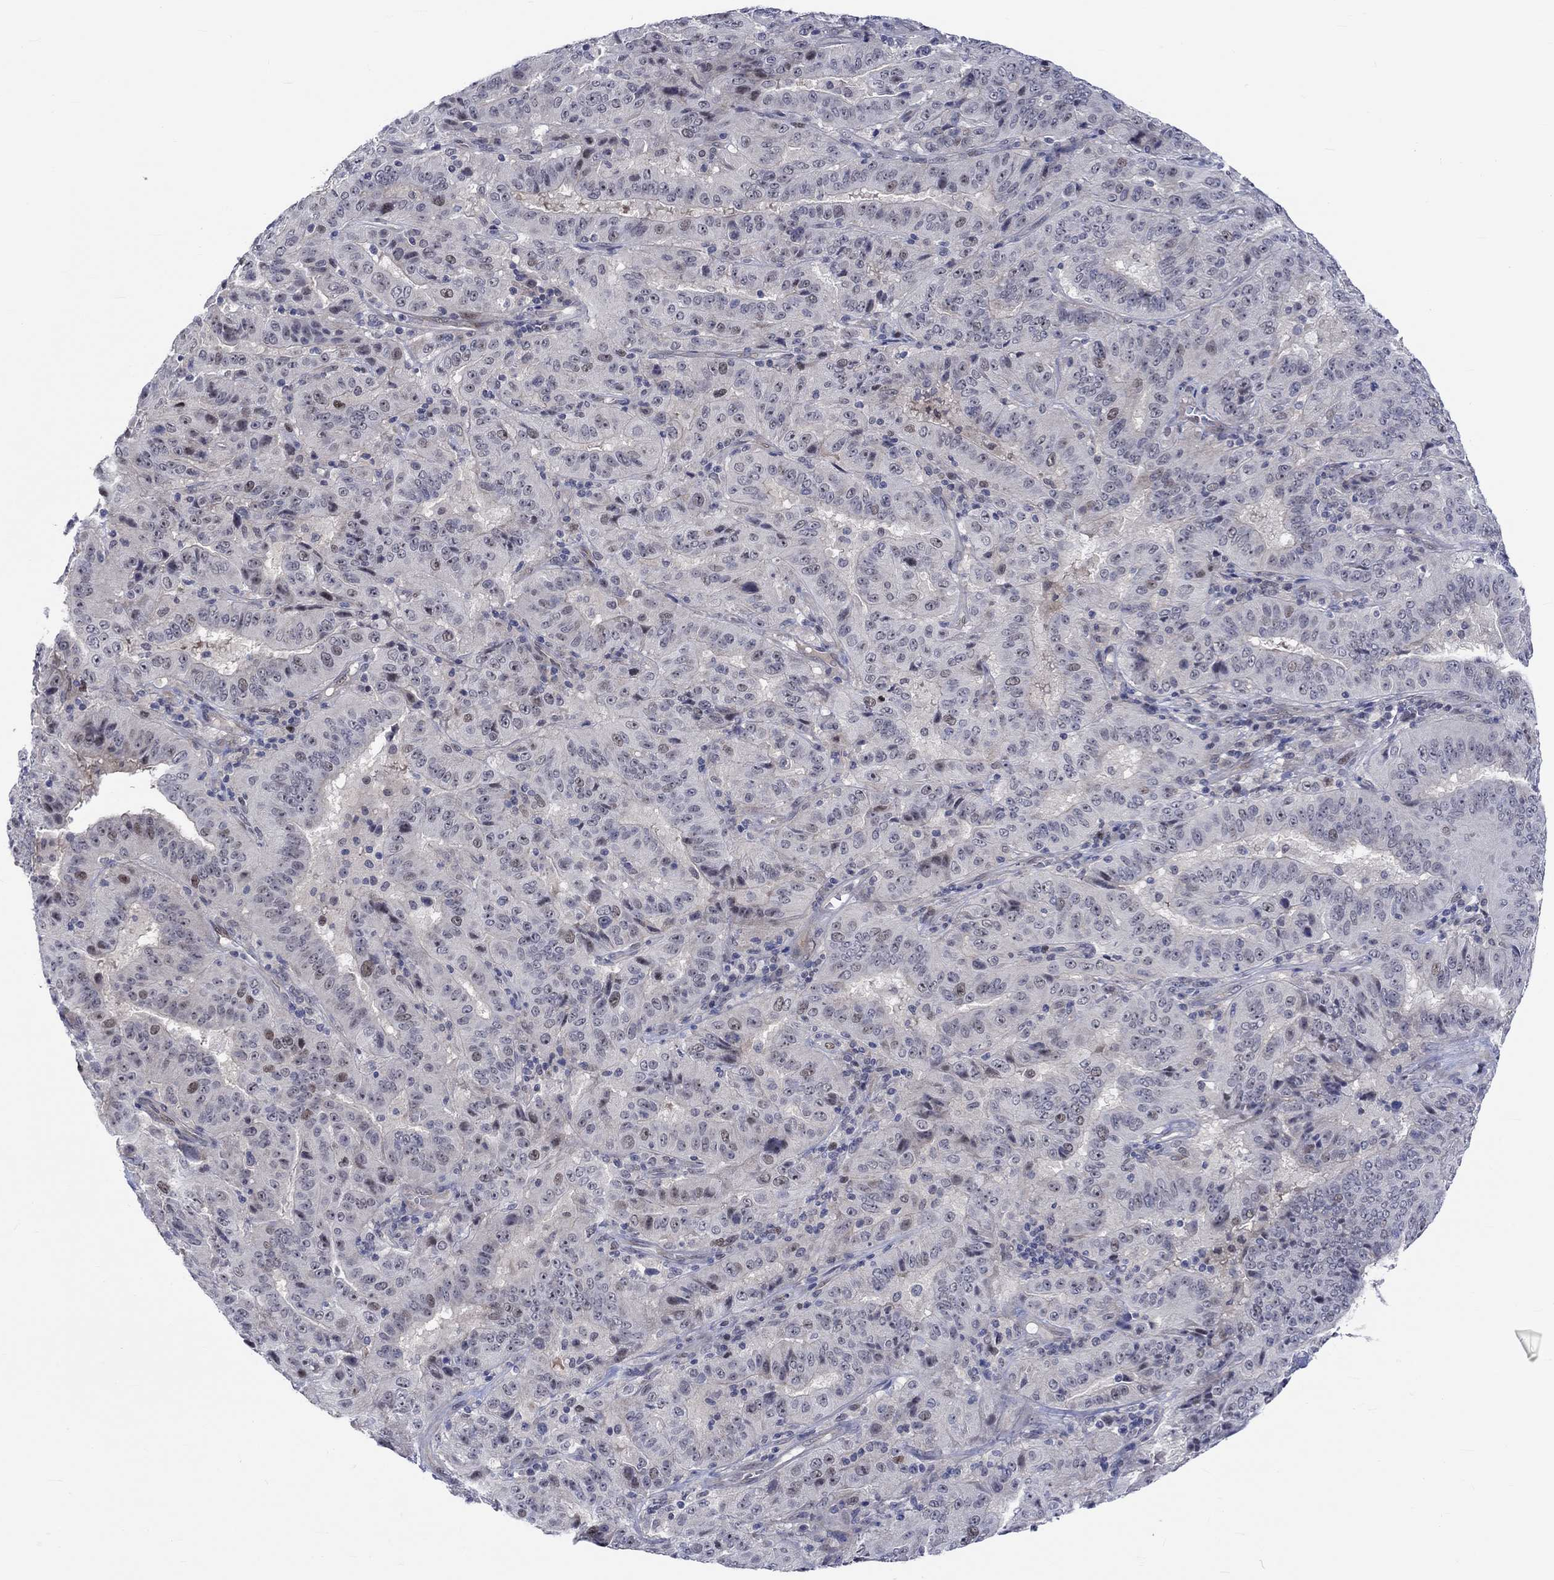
{"staining": {"intensity": "weak", "quantity": "<25%", "location": "nuclear"}, "tissue": "pancreatic cancer", "cell_type": "Tumor cells", "image_type": "cancer", "snomed": [{"axis": "morphology", "description": "Adenocarcinoma, NOS"}, {"axis": "topography", "description": "Pancreas"}], "caption": "Adenocarcinoma (pancreatic) was stained to show a protein in brown. There is no significant staining in tumor cells. Nuclei are stained in blue.", "gene": "E2F8", "patient": {"sex": "male", "age": 63}}